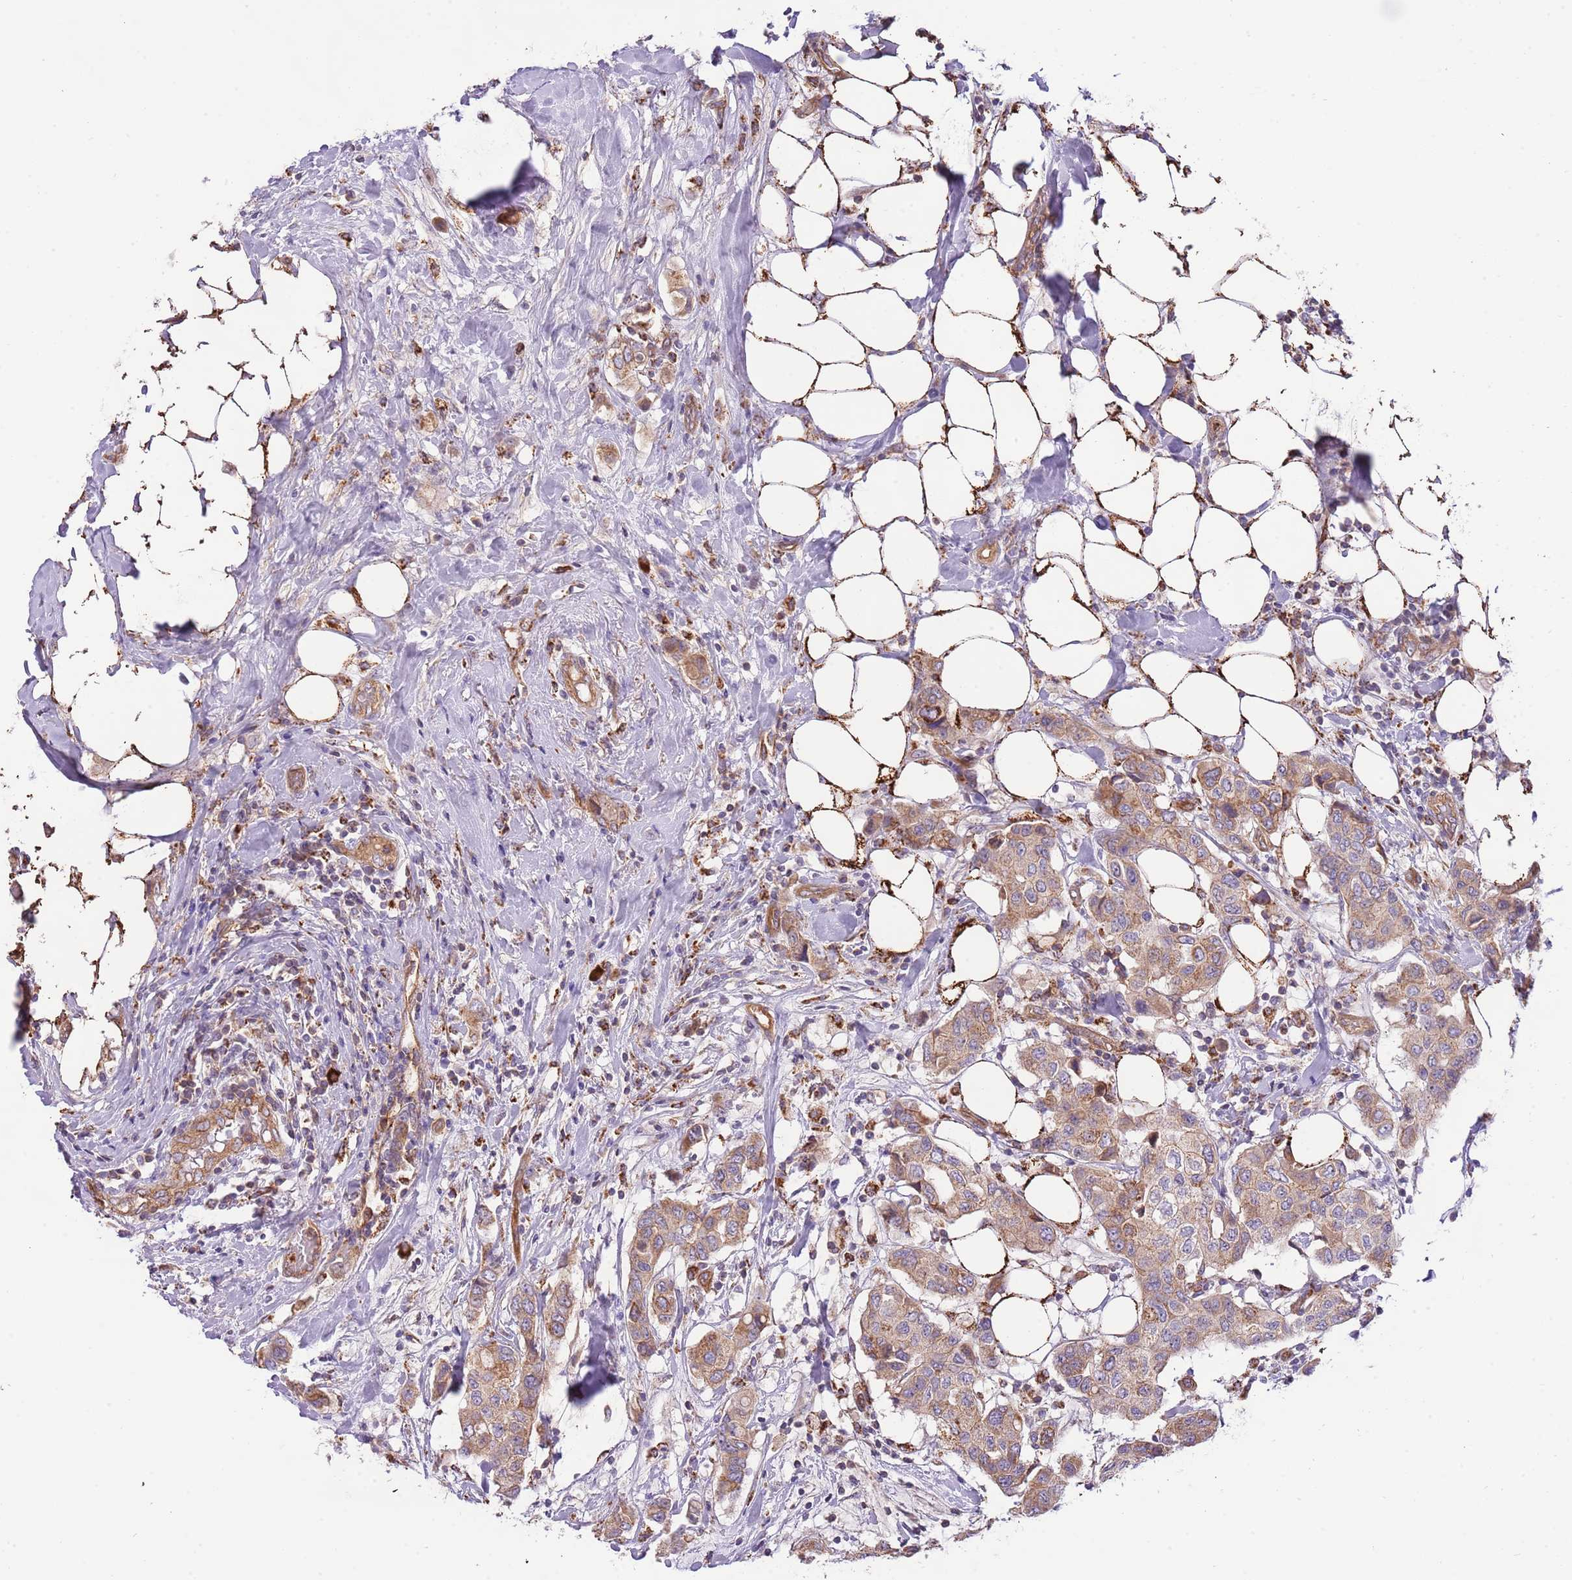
{"staining": {"intensity": "moderate", "quantity": ">75%", "location": "cytoplasmic/membranous"}, "tissue": "breast cancer", "cell_type": "Tumor cells", "image_type": "cancer", "snomed": [{"axis": "morphology", "description": "Lobular carcinoma"}, {"axis": "topography", "description": "Breast"}], "caption": "Brown immunohistochemical staining in breast cancer (lobular carcinoma) displays moderate cytoplasmic/membranous positivity in about >75% of tumor cells. The staining was performed using DAB to visualize the protein expression in brown, while the nuclei were stained in blue with hematoxylin (Magnification: 20x).", "gene": "DOCK6", "patient": {"sex": "female", "age": 51}}